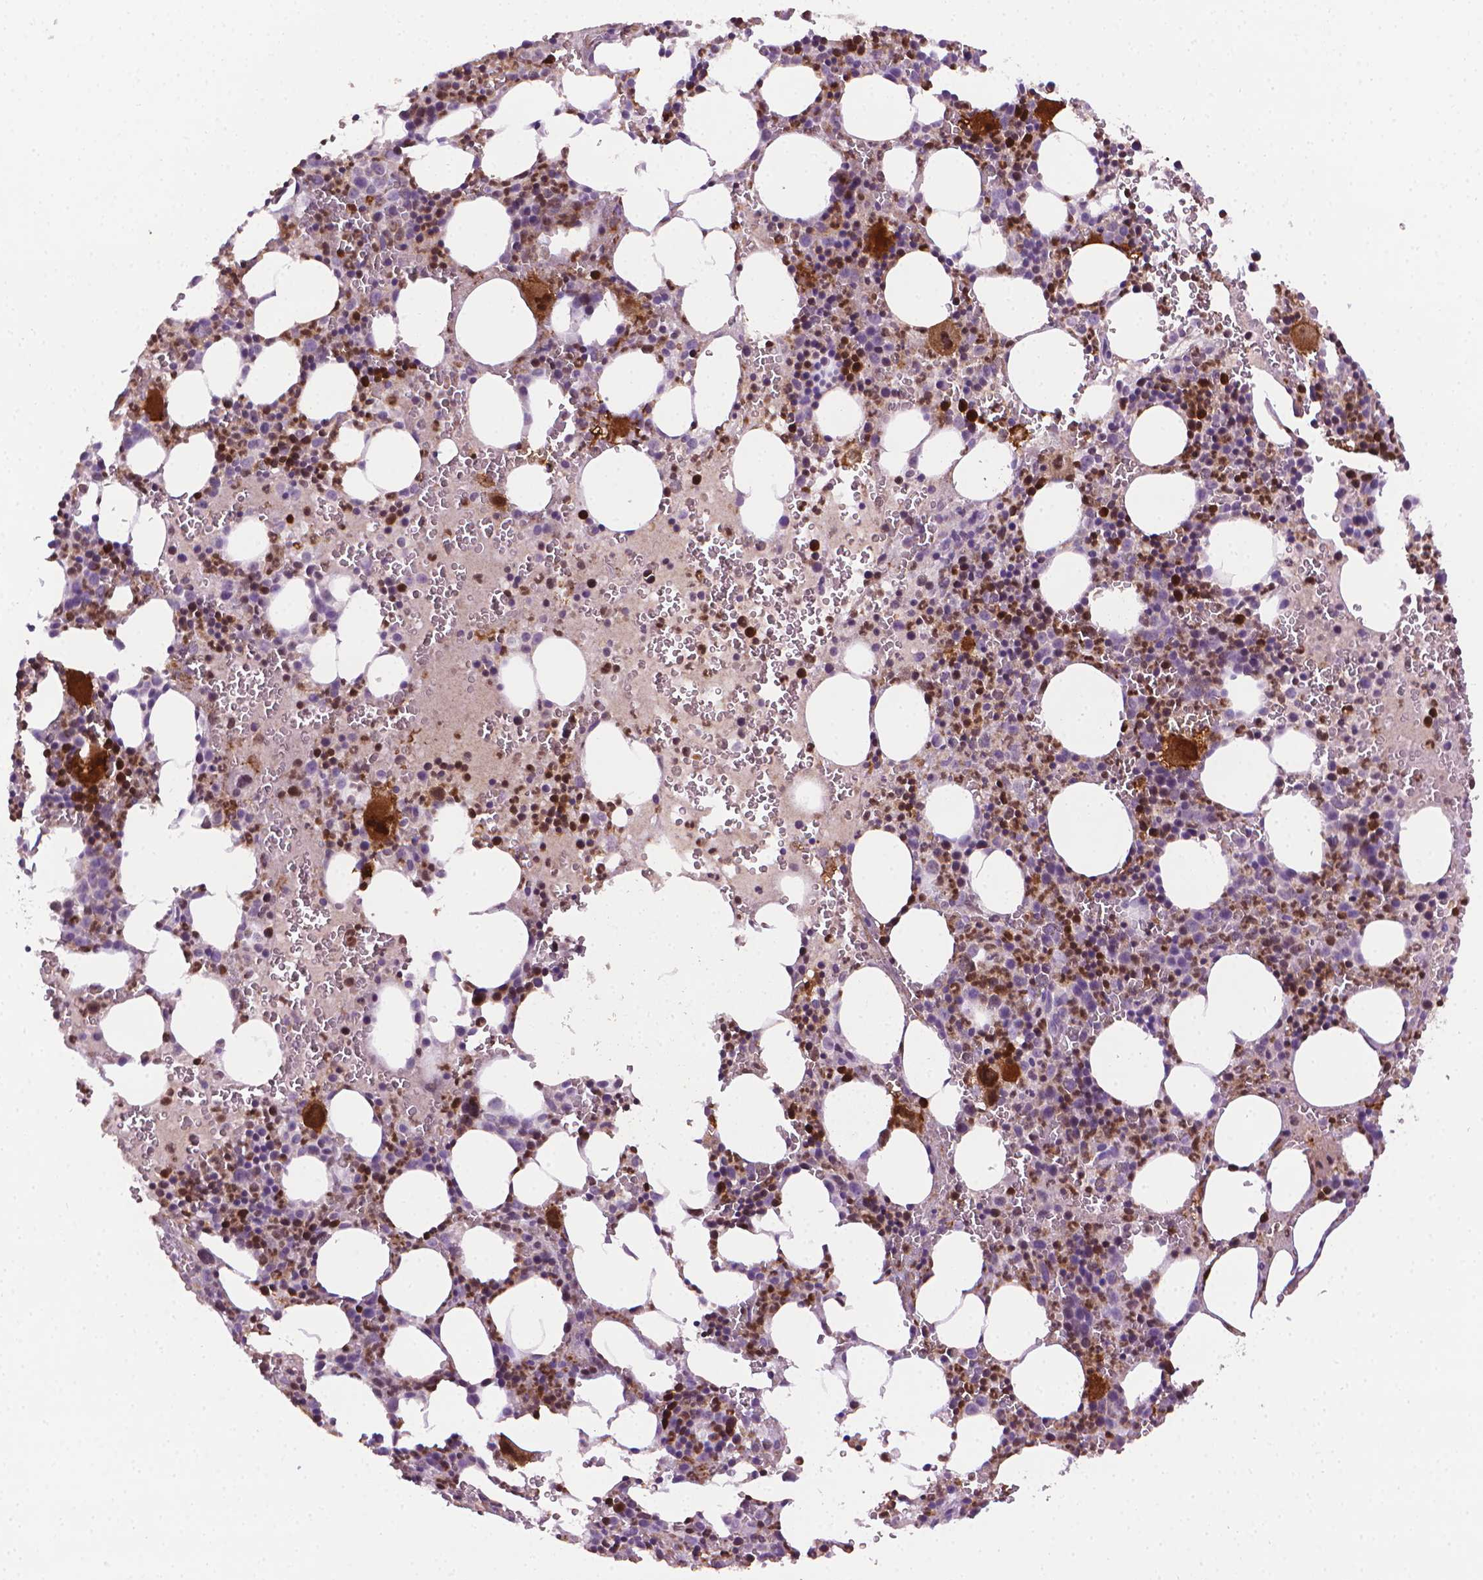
{"staining": {"intensity": "strong", "quantity": "25%-75%", "location": "cytoplasmic/membranous,nuclear"}, "tissue": "bone marrow", "cell_type": "Hematopoietic cells", "image_type": "normal", "snomed": [{"axis": "morphology", "description": "Normal tissue, NOS"}, {"axis": "topography", "description": "Bone marrow"}], "caption": "A brown stain labels strong cytoplasmic/membranous,nuclear positivity of a protein in hematopoietic cells of normal human bone marrow.", "gene": "CDKN2D", "patient": {"sex": "male", "age": 63}}